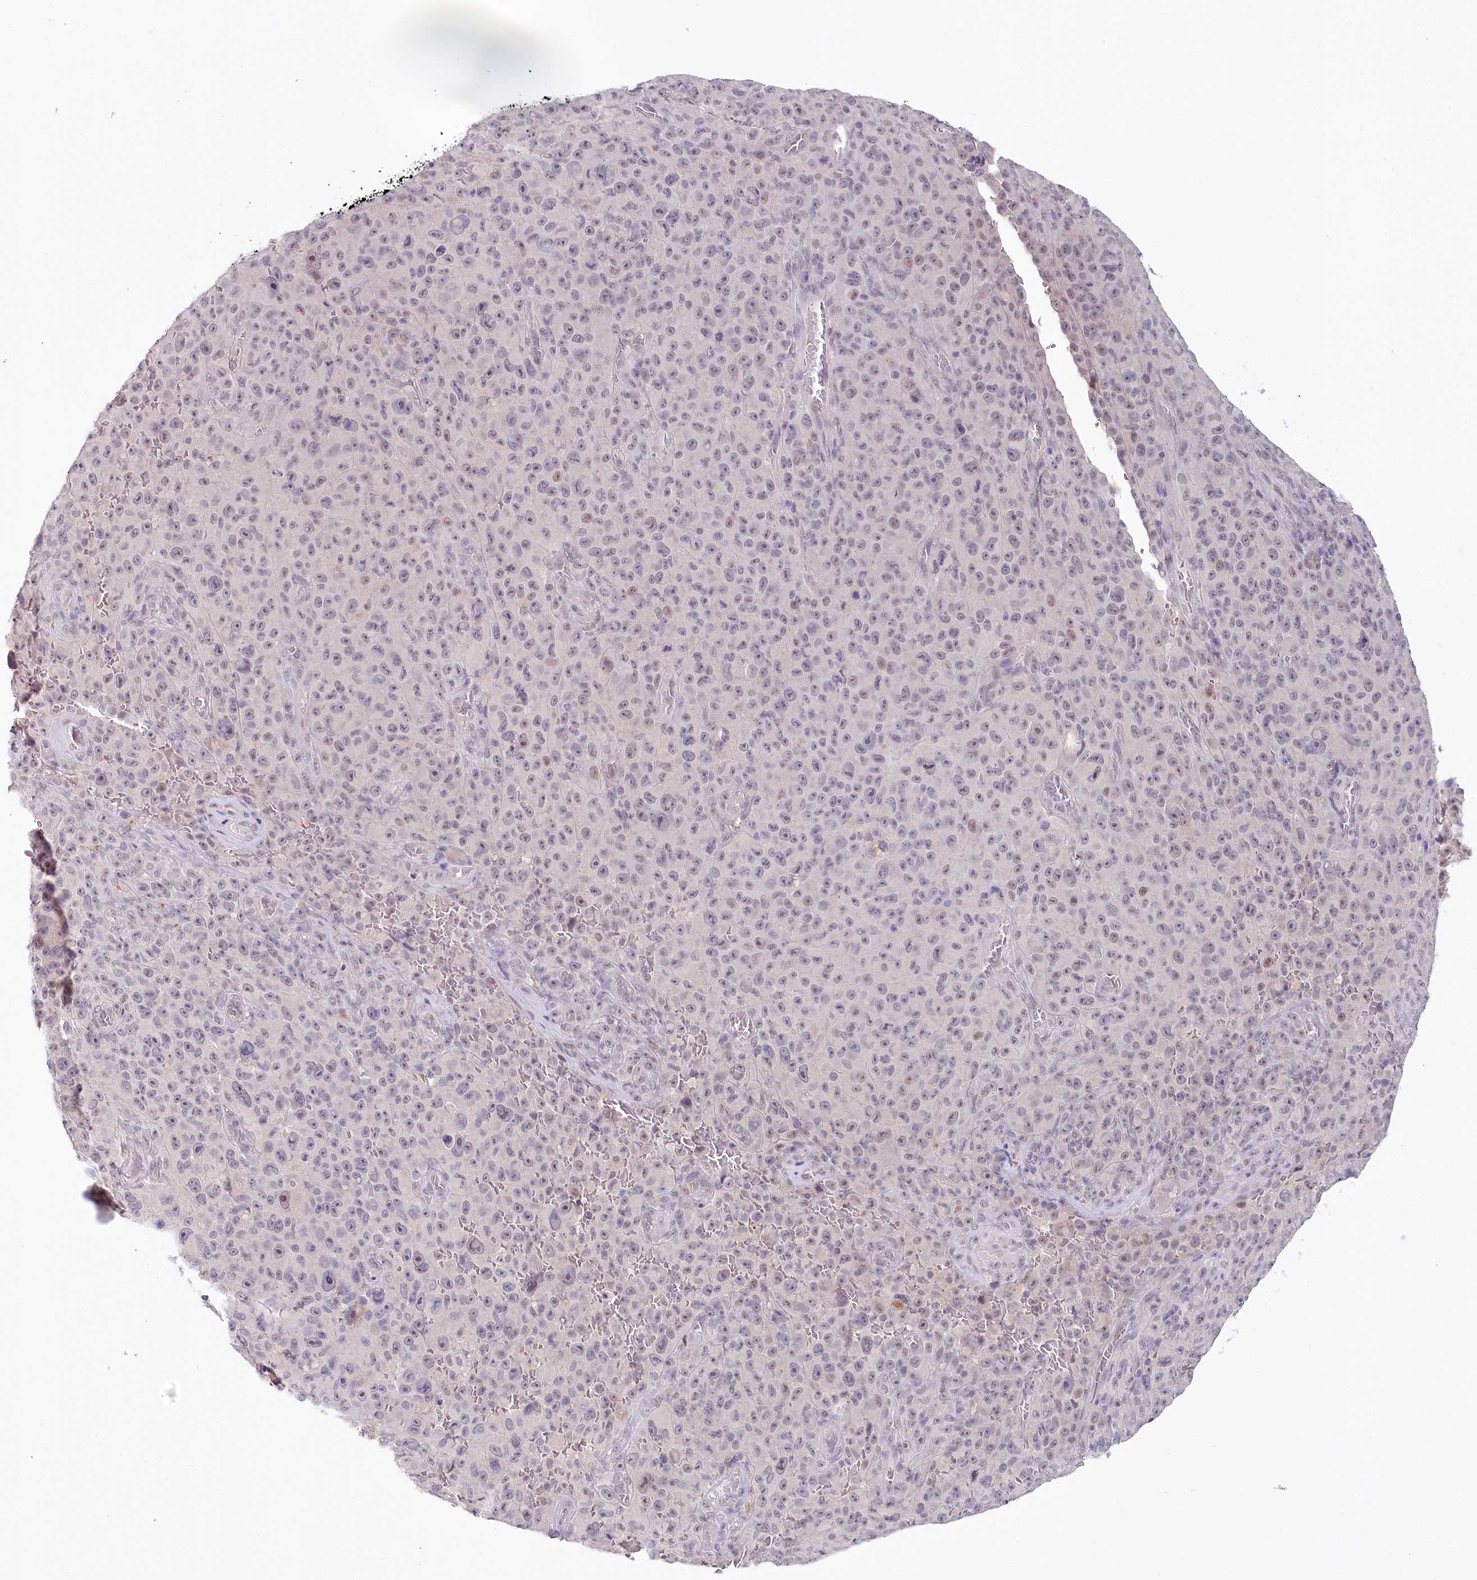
{"staining": {"intensity": "weak", "quantity": "<25%", "location": "nuclear"}, "tissue": "melanoma", "cell_type": "Tumor cells", "image_type": "cancer", "snomed": [{"axis": "morphology", "description": "Malignant melanoma, NOS"}, {"axis": "topography", "description": "Skin"}], "caption": "DAB (3,3'-diaminobenzidine) immunohistochemical staining of melanoma displays no significant positivity in tumor cells.", "gene": "AMTN", "patient": {"sex": "female", "age": 82}}